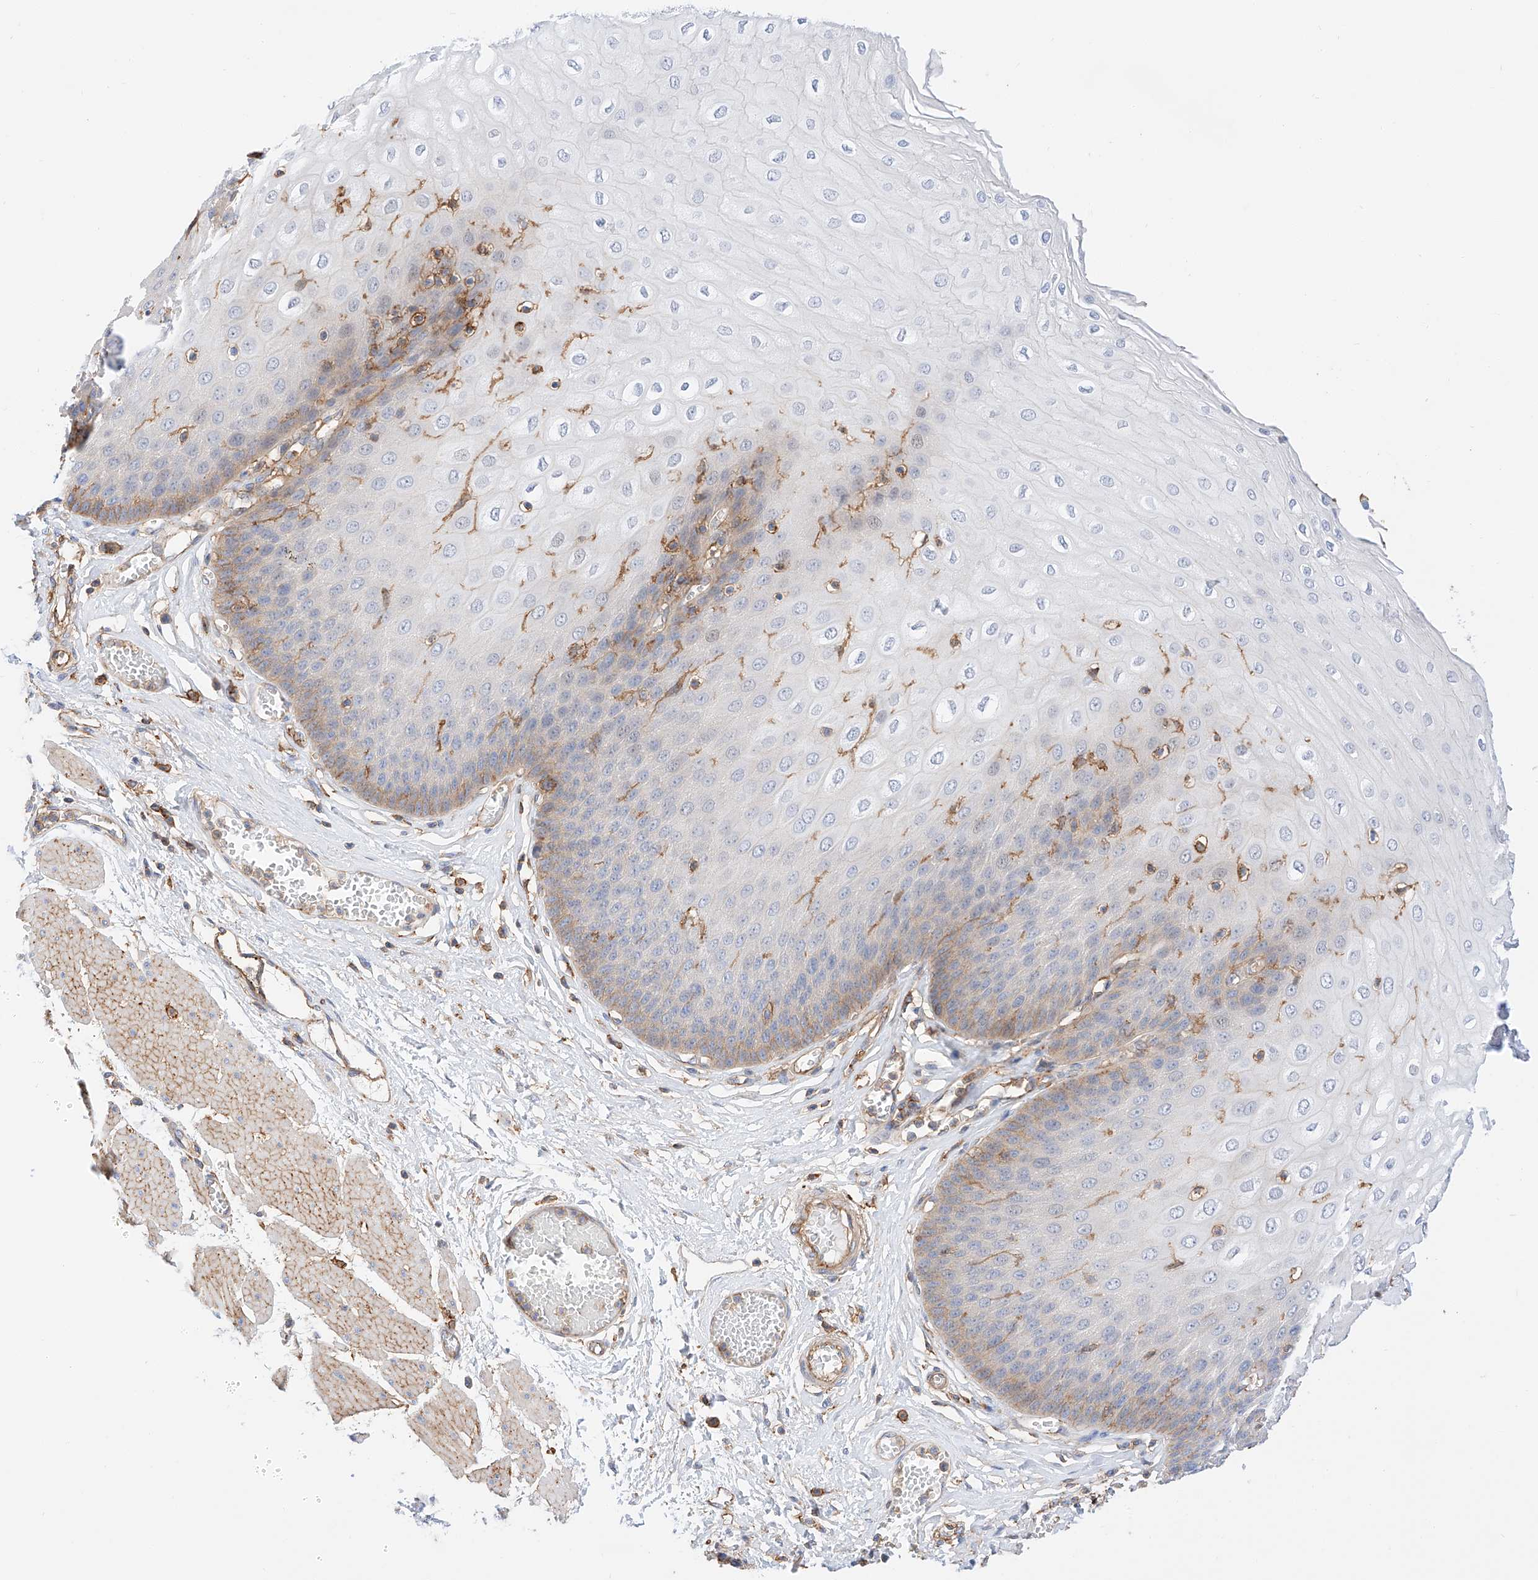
{"staining": {"intensity": "moderate", "quantity": "<25%", "location": "cytoplasmic/membranous"}, "tissue": "esophagus", "cell_type": "Squamous epithelial cells", "image_type": "normal", "snomed": [{"axis": "morphology", "description": "Normal tissue, NOS"}, {"axis": "topography", "description": "Esophagus"}], "caption": "Immunohistochemical staining of unremarkable human esophagus shows low levels of moderate cytoplasmic/membranous positivity in approximately <25% of squamous epithelial cells.", "gene": "ENSG00000259132", "patient": {"sex": "male", "age": 60}}